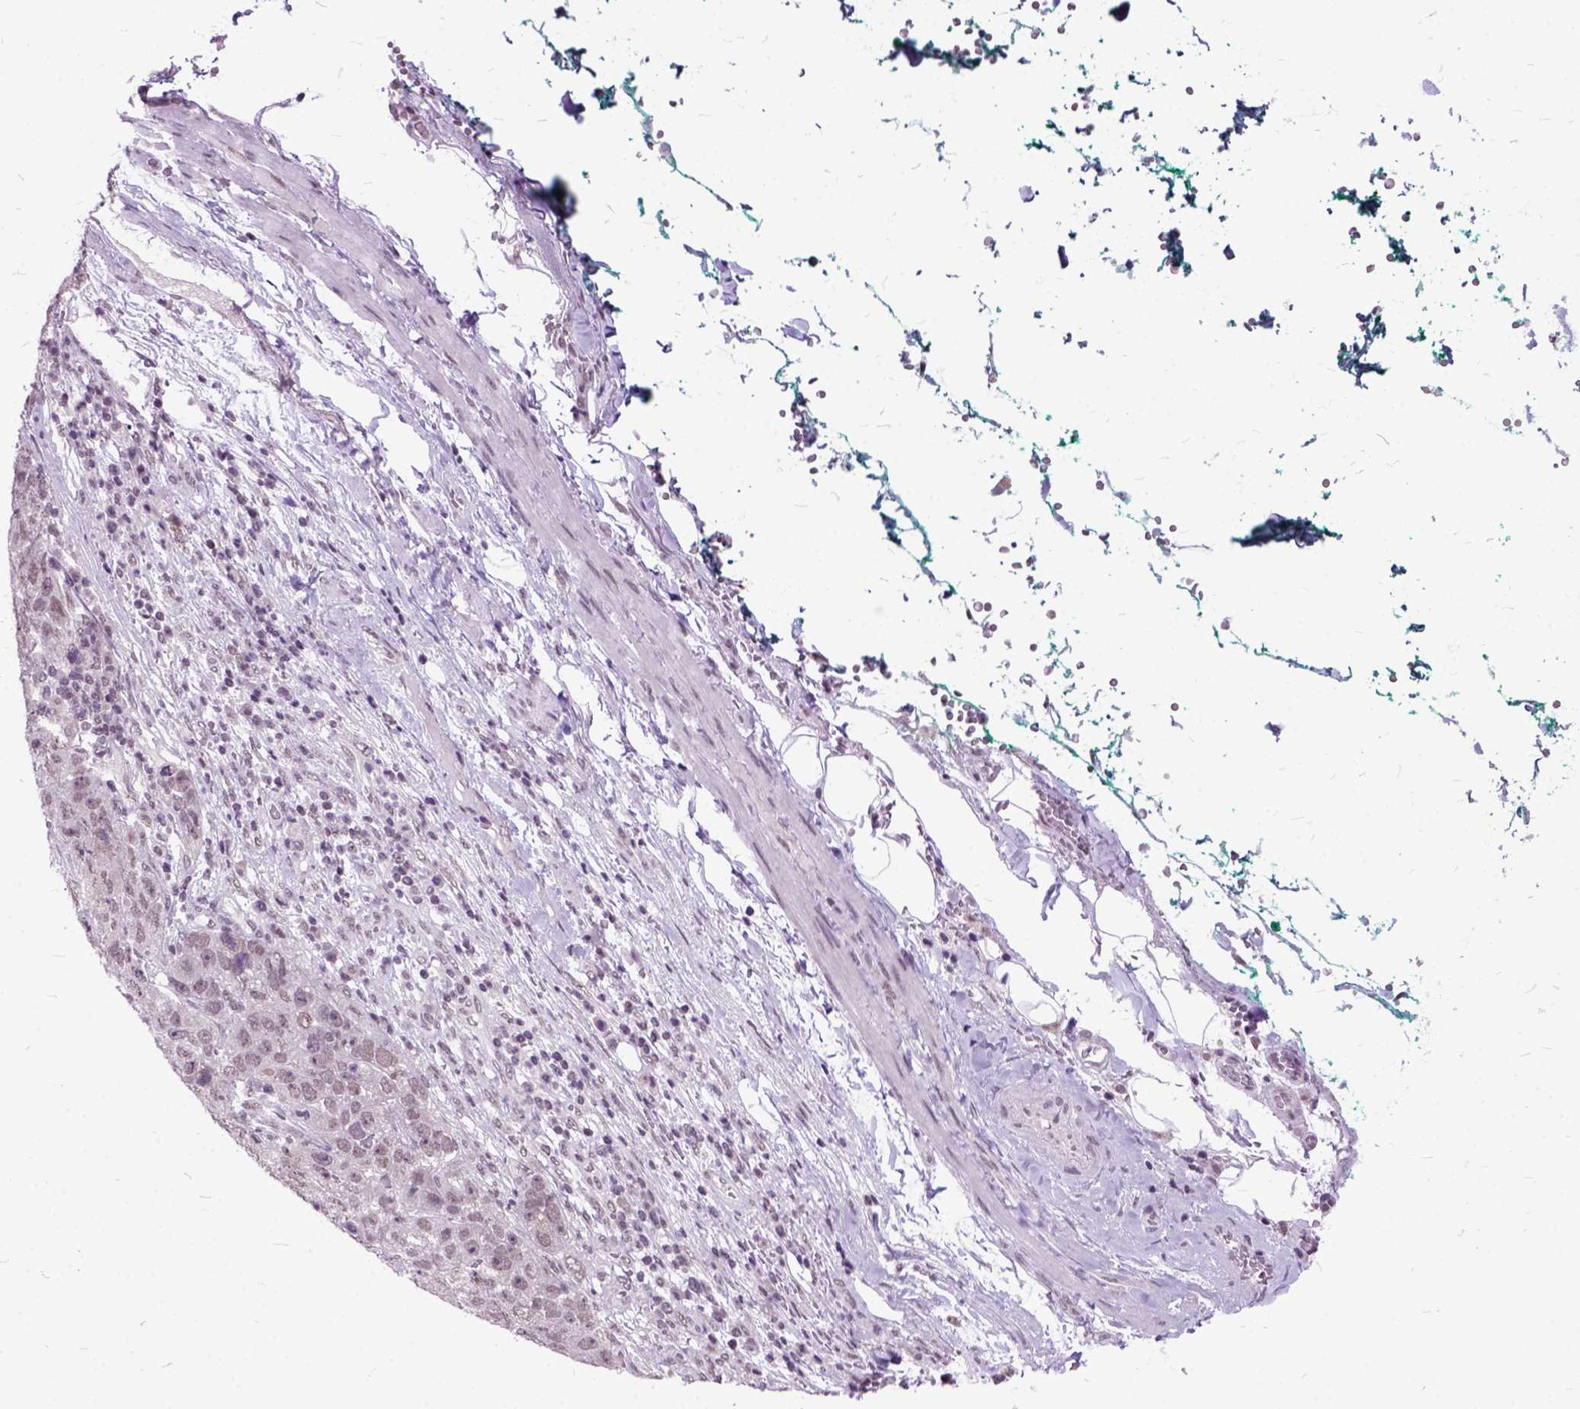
{"staining": {"intensity": "negative", "quantity": "none", "location": "none"}, "tissue": "pancreatic cancer", "cell_type": "Tumor cells", "image_type": "cancer", "snomed": [{"axis": "morphology", "description": "Adenocarcinoma, NOS"}, {"axis": "topography", "description": "Pancreas"}], "caption": "Tumor cells are negative for protein expression in human pancreatic cancer.", "gene": "ORC5", "patient": {"sex": "female", "age": 61}}